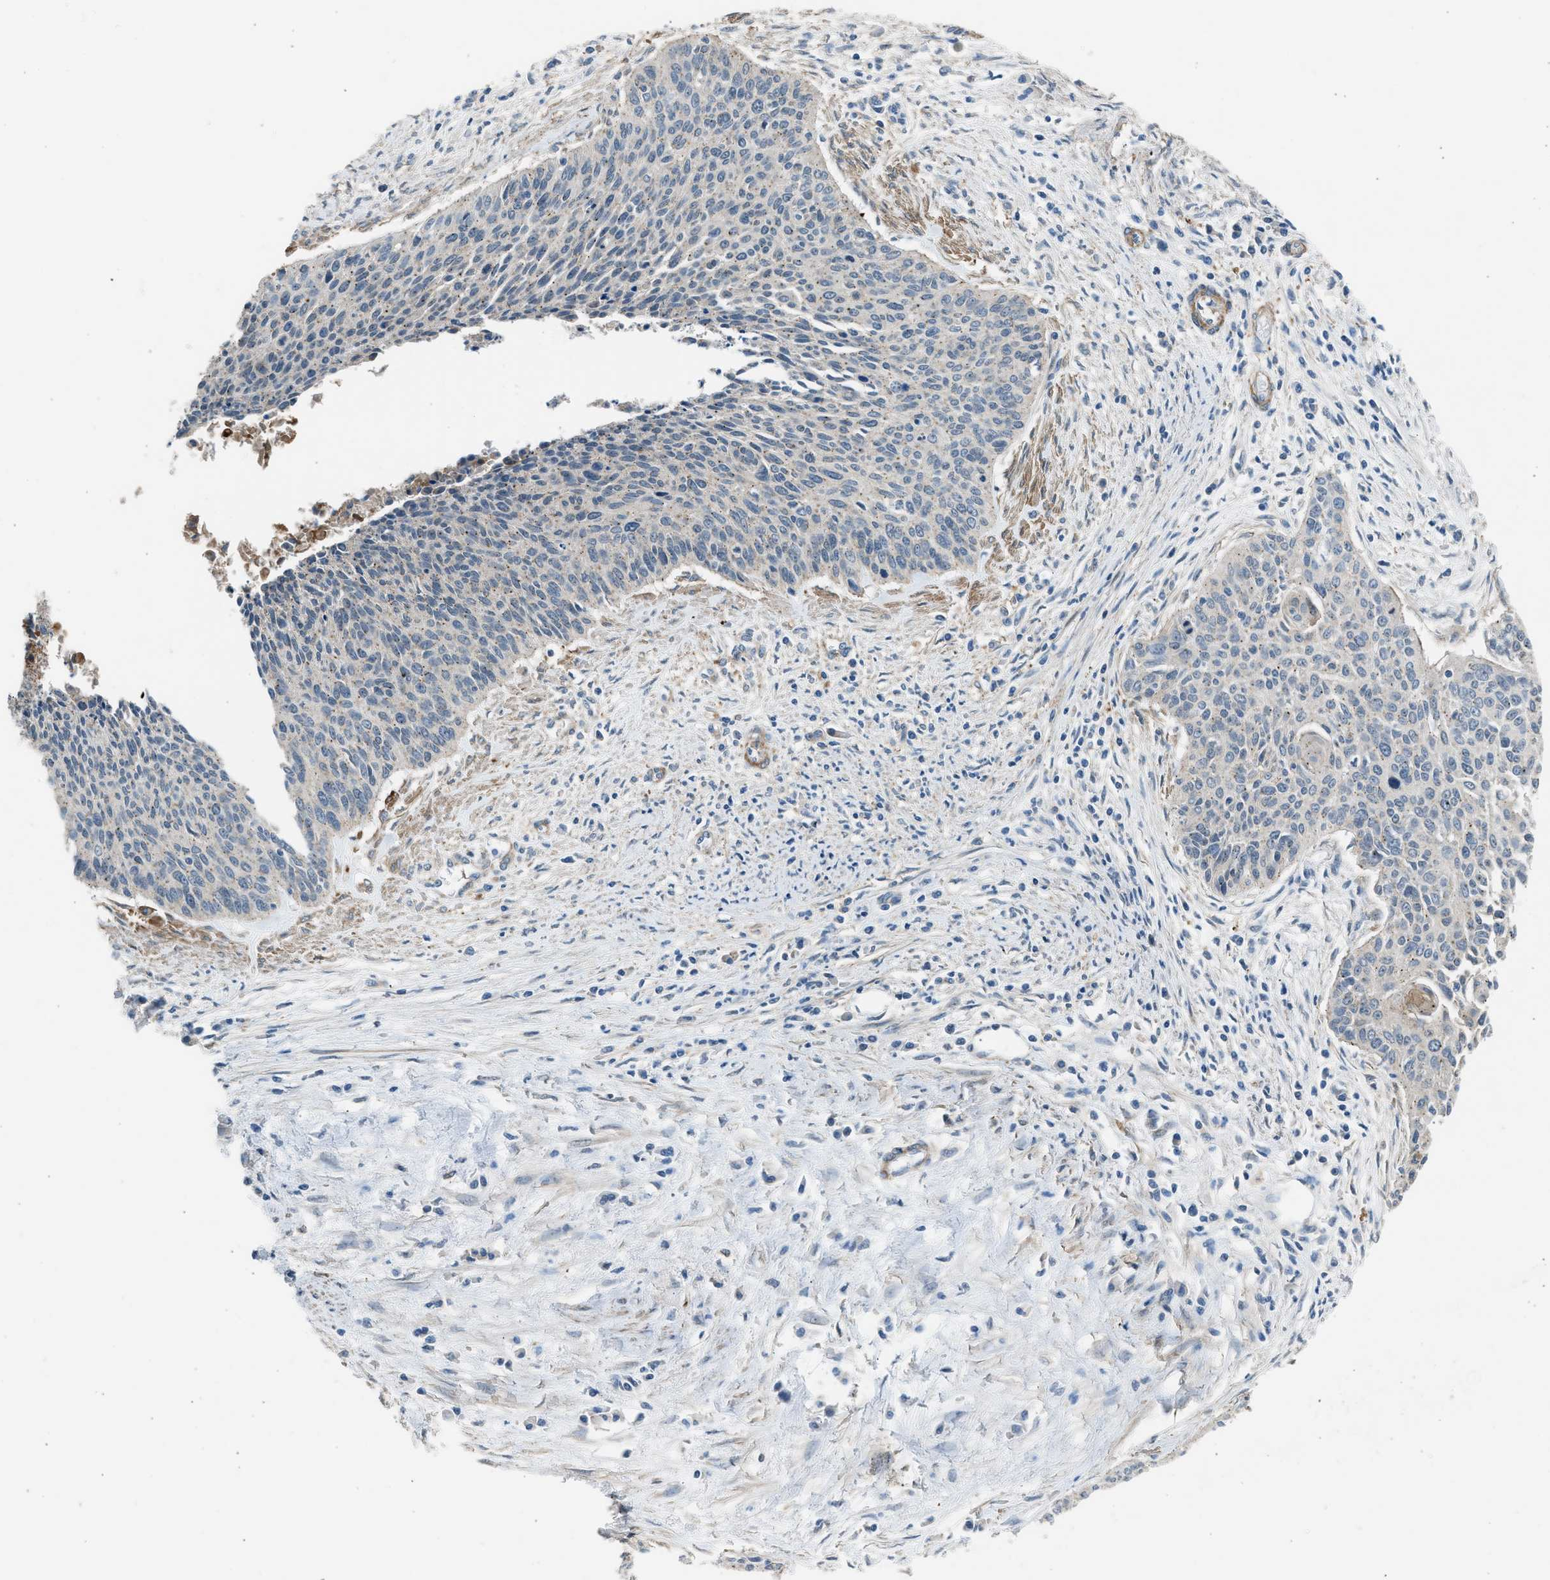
{"staining": {"intensity": "weak", "quantity": "25%-75%", "location": "cytoplasmic/membranous"}, "tissue": "cervical cancer", "cell_type": "Tumor cells", "image_type": "cancer", "snomed": [{"axis": "morphology", "description": "Squamous cell carcinoma, NOS"}, {"axis": "topography", "description": "Cervix"}], "caption": "The micrograph demonstrates immunohistochemical staining of cervical cancer (squamous cell carcinoma). There is weak cytoplasmic/membranous expression is appreciated in approximately 25%-75% of tumor cells.", "gene": "PCNX3", "patient": {"sex": "female", "age": 55}}